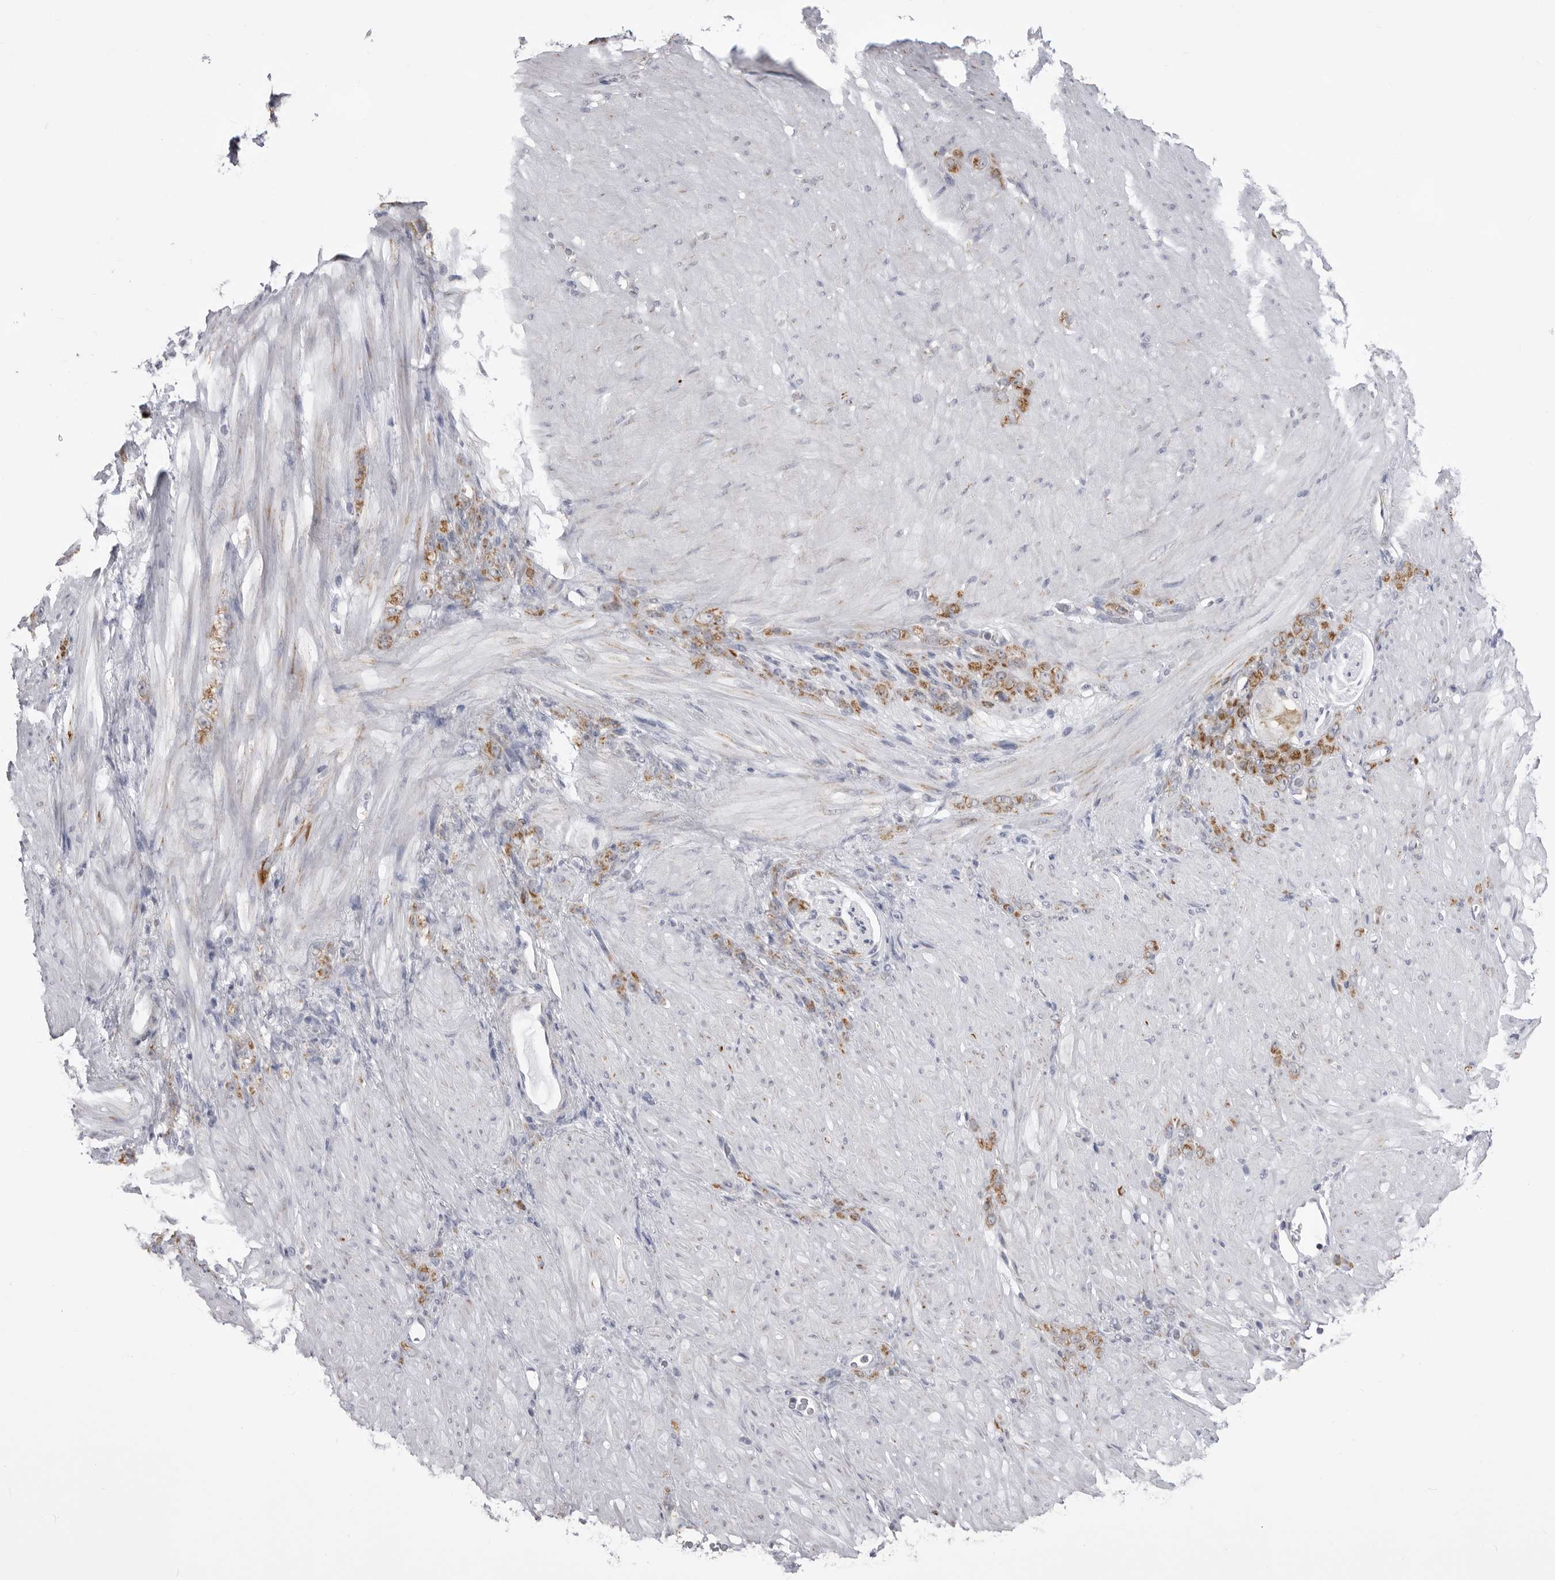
{"staining": {"intensity": "moderate", "quantity": "25%-75%", "location": "cytoplasmic/membranous"}, "tissue": "stomach cancer", "cell_type": "Tumor cells", "image_type": "cancer", "snomed": [{"axis": "morphology", "description": "Normal tissue, NOS"}, {"axis": "morphology", "description": "Adenocarcinoma, NOS"}, {"axis": "topography", "description": "Stomach"}], "caption": "Brown immunohistochemical staining in human adenocarcinoma (stomach) exhibits moderate cytoplasmic/membranous positivity in about 25%-75% of tumor cells. (brown staining indicates protein expression, while blue staining denotes nuclei).", "gene": "FH", "patient": {"sex": "male", "age": 82}}